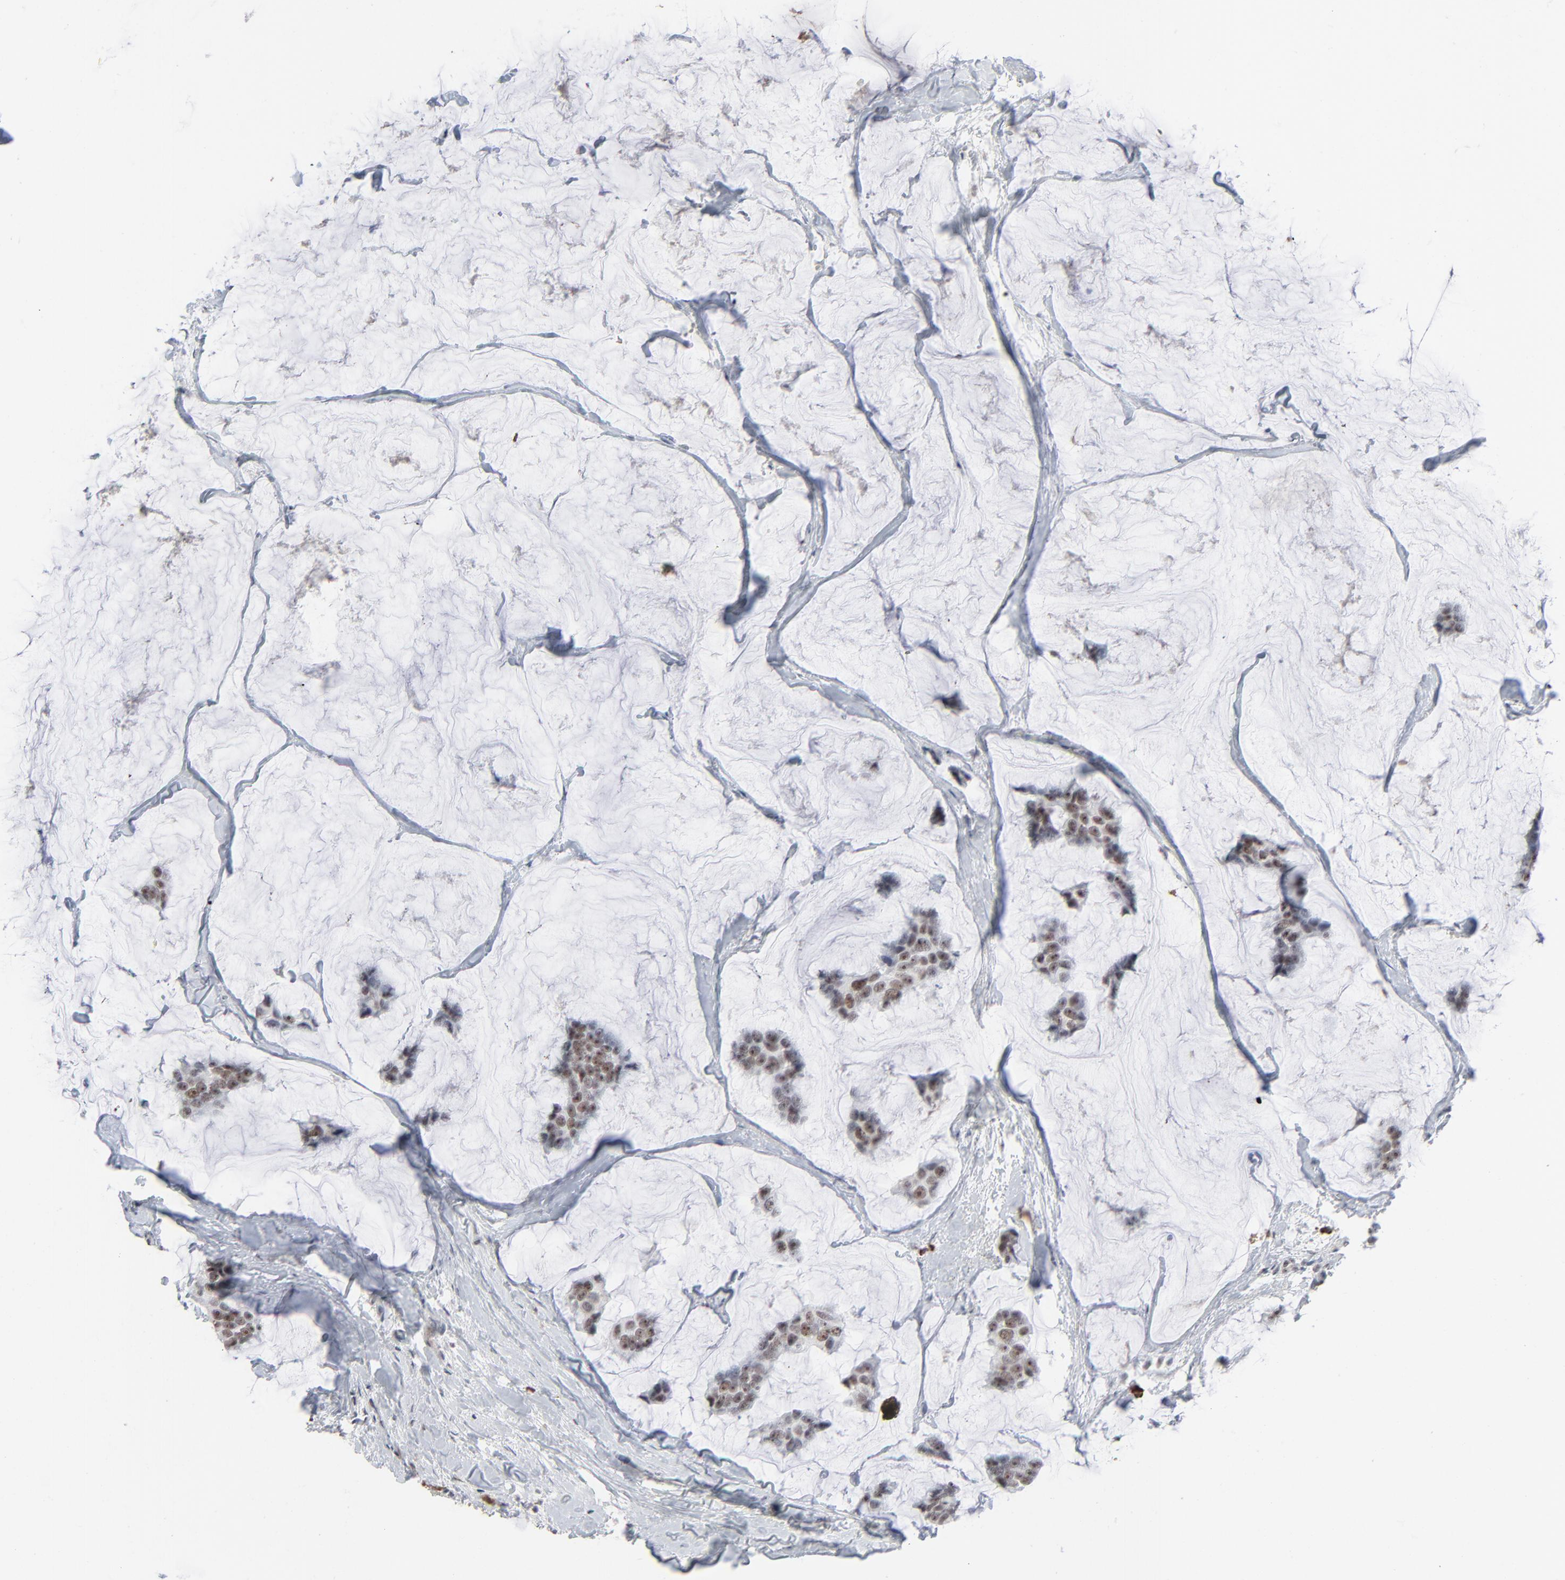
{"staining": {"intensity": "moderate", "quantity": ">75%", "location": "nuclear"}, "tissue": "breast cancer", "cell_type": "Tumor cells", "image_type": "cancer", "snomed": [{"axis": "morphology", "description": "Normal tissue, NOS"}, {"axis": "morphology", "description": "Duct carcinoma"}, {"axis": "topography", "description": "Breast"}], "caption": "This is an image of immunohistochemistry staining of breast cancer, which shows moderate expression in the nuclear of tumor cells.", "gene": "MPHOSPH6", "patient": {"sex": "female", "age": 50}}